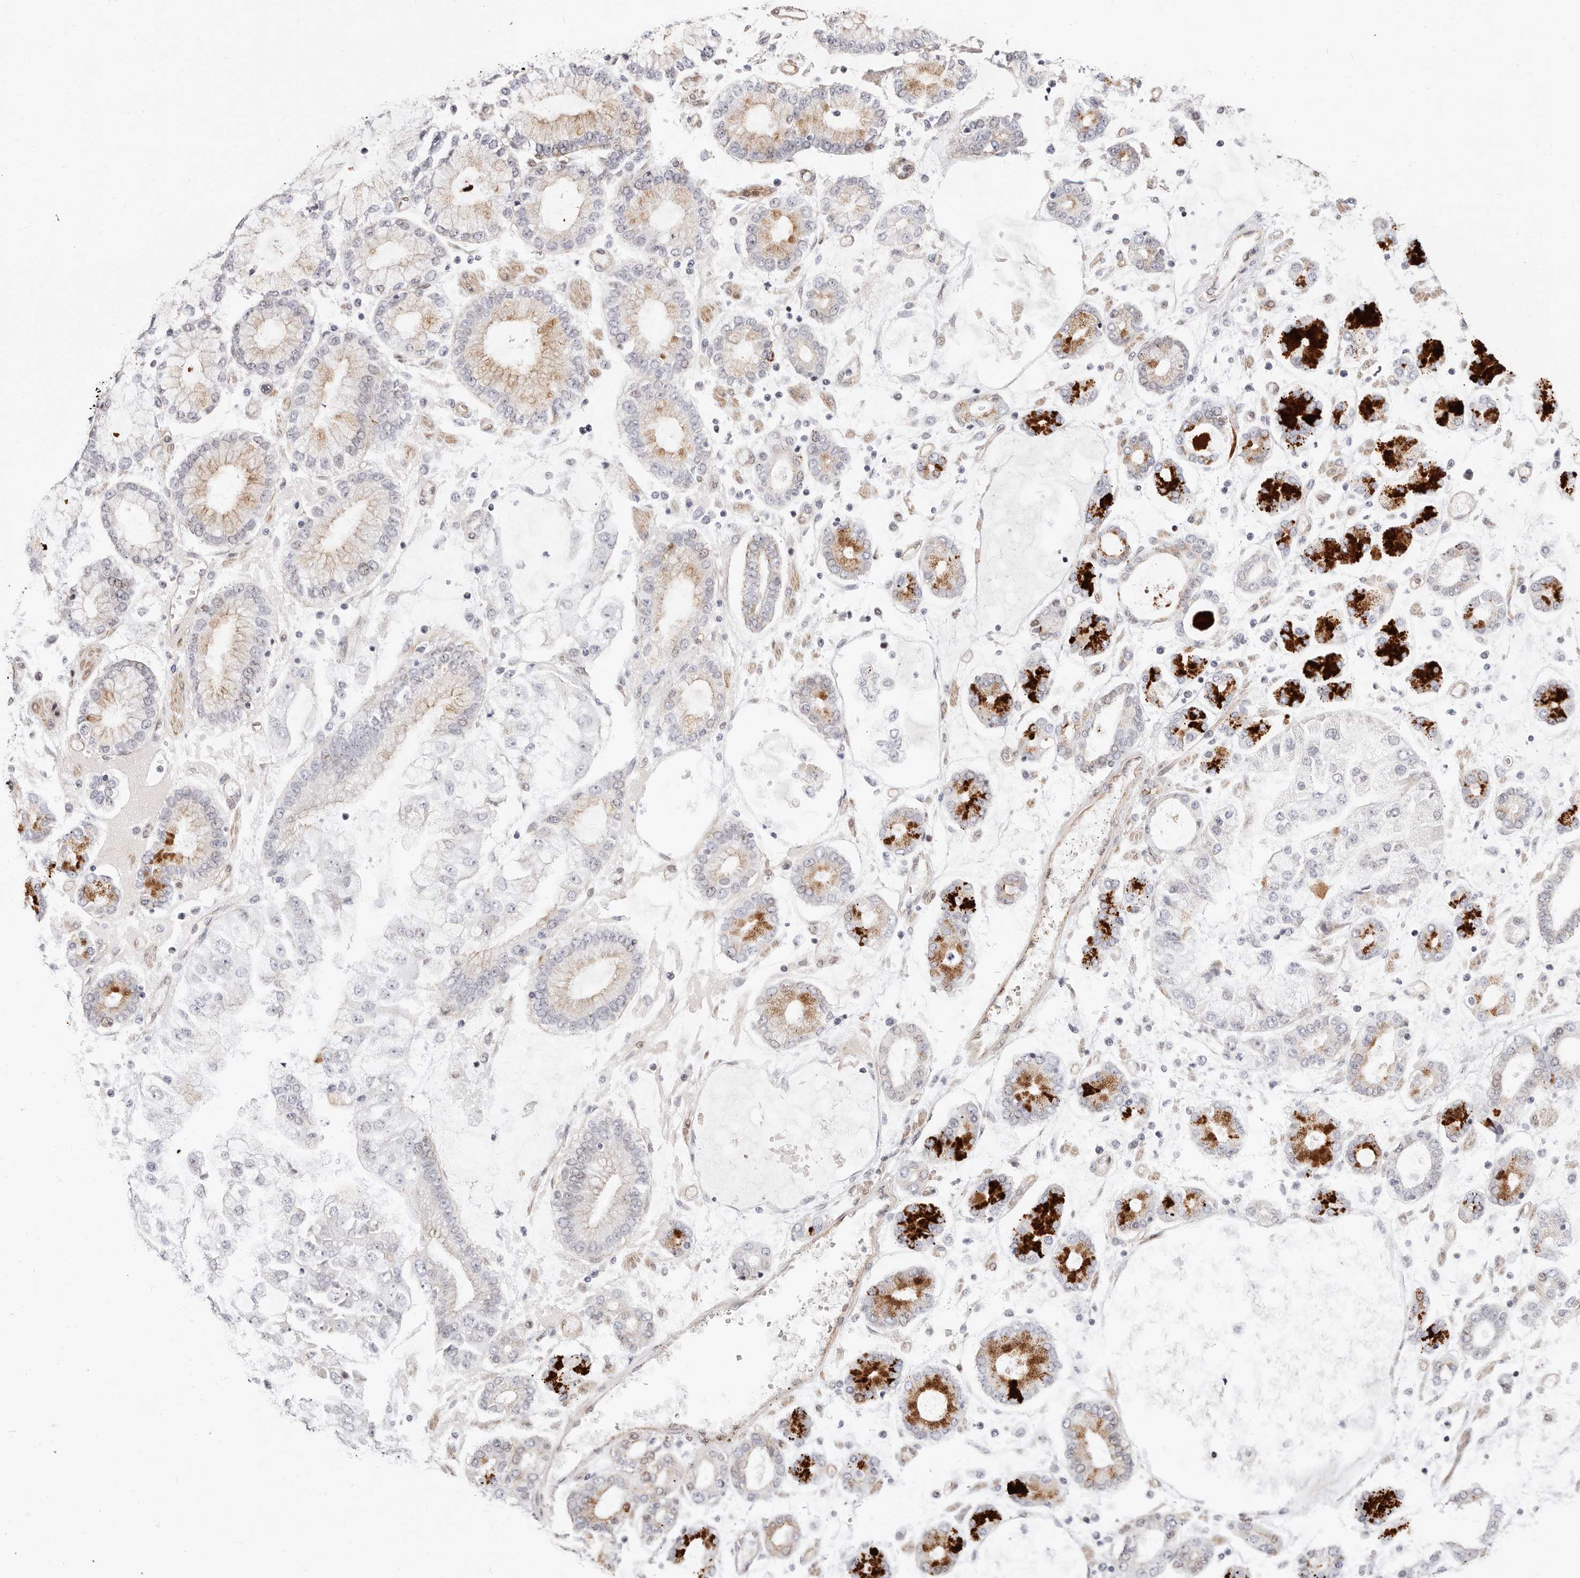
{"staining": {"intensity": "strong", "quantity": "<25%", "location": "cytoplasmic/membranous"}, "tissue": "stomach cancer", "cell_type": "Tumor cells", "image_type": "cancer", "snomed": [{"axis": "morphology", "description": "Adenocarcinoma, NOS"}, {"axis": "topography", "description": "Stomach"}], "caption": "The immunohistochemical stain labels strong cytoplasmic/membranous positivity in tumor cells of stomach cancer tissue.", "gene": "EPHX3", "patient": {"sex": "male", "age": 76}}